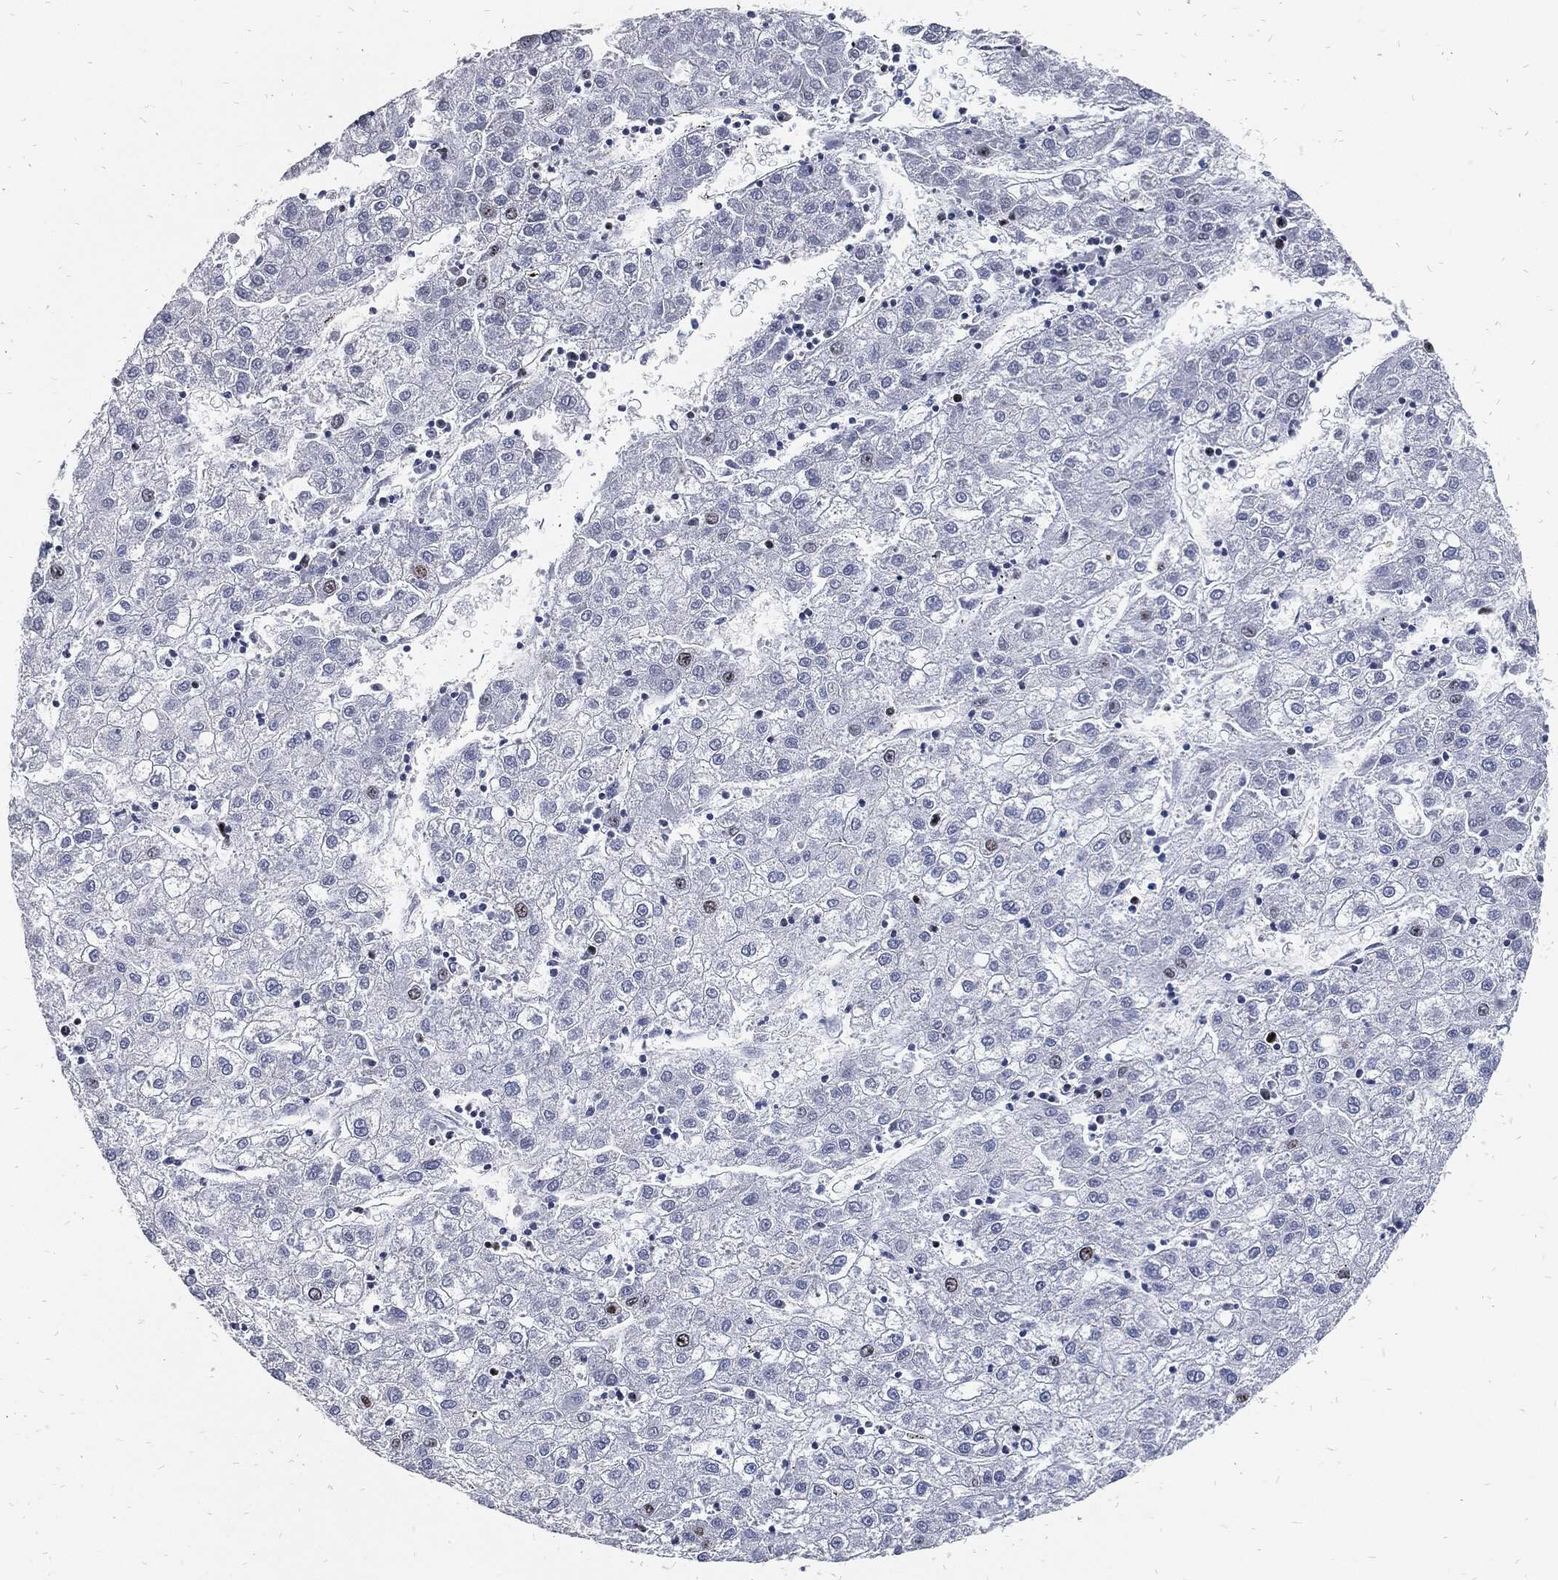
{"staining": {"intensity": "moderate", "quantity": "<25%", "location": "nuclear"}, "tissue": "liver cancer", "cell_type": "Tumor cells", "image_type": "cancer", "snomed": [{"axis": "morphology", "description": "Carcinoma, Hepatocellular, NOS"}, {"axis": "topography", "description": "Liver"}], "caption": "Brown immunohistochemical staining in liver cancer (hepatocellular carcinoma) displays moderate nuclear staining in approximately <25% of tumor cells.", "gene": "MKI67", "patient": {"sex": "male", "age": 72}}